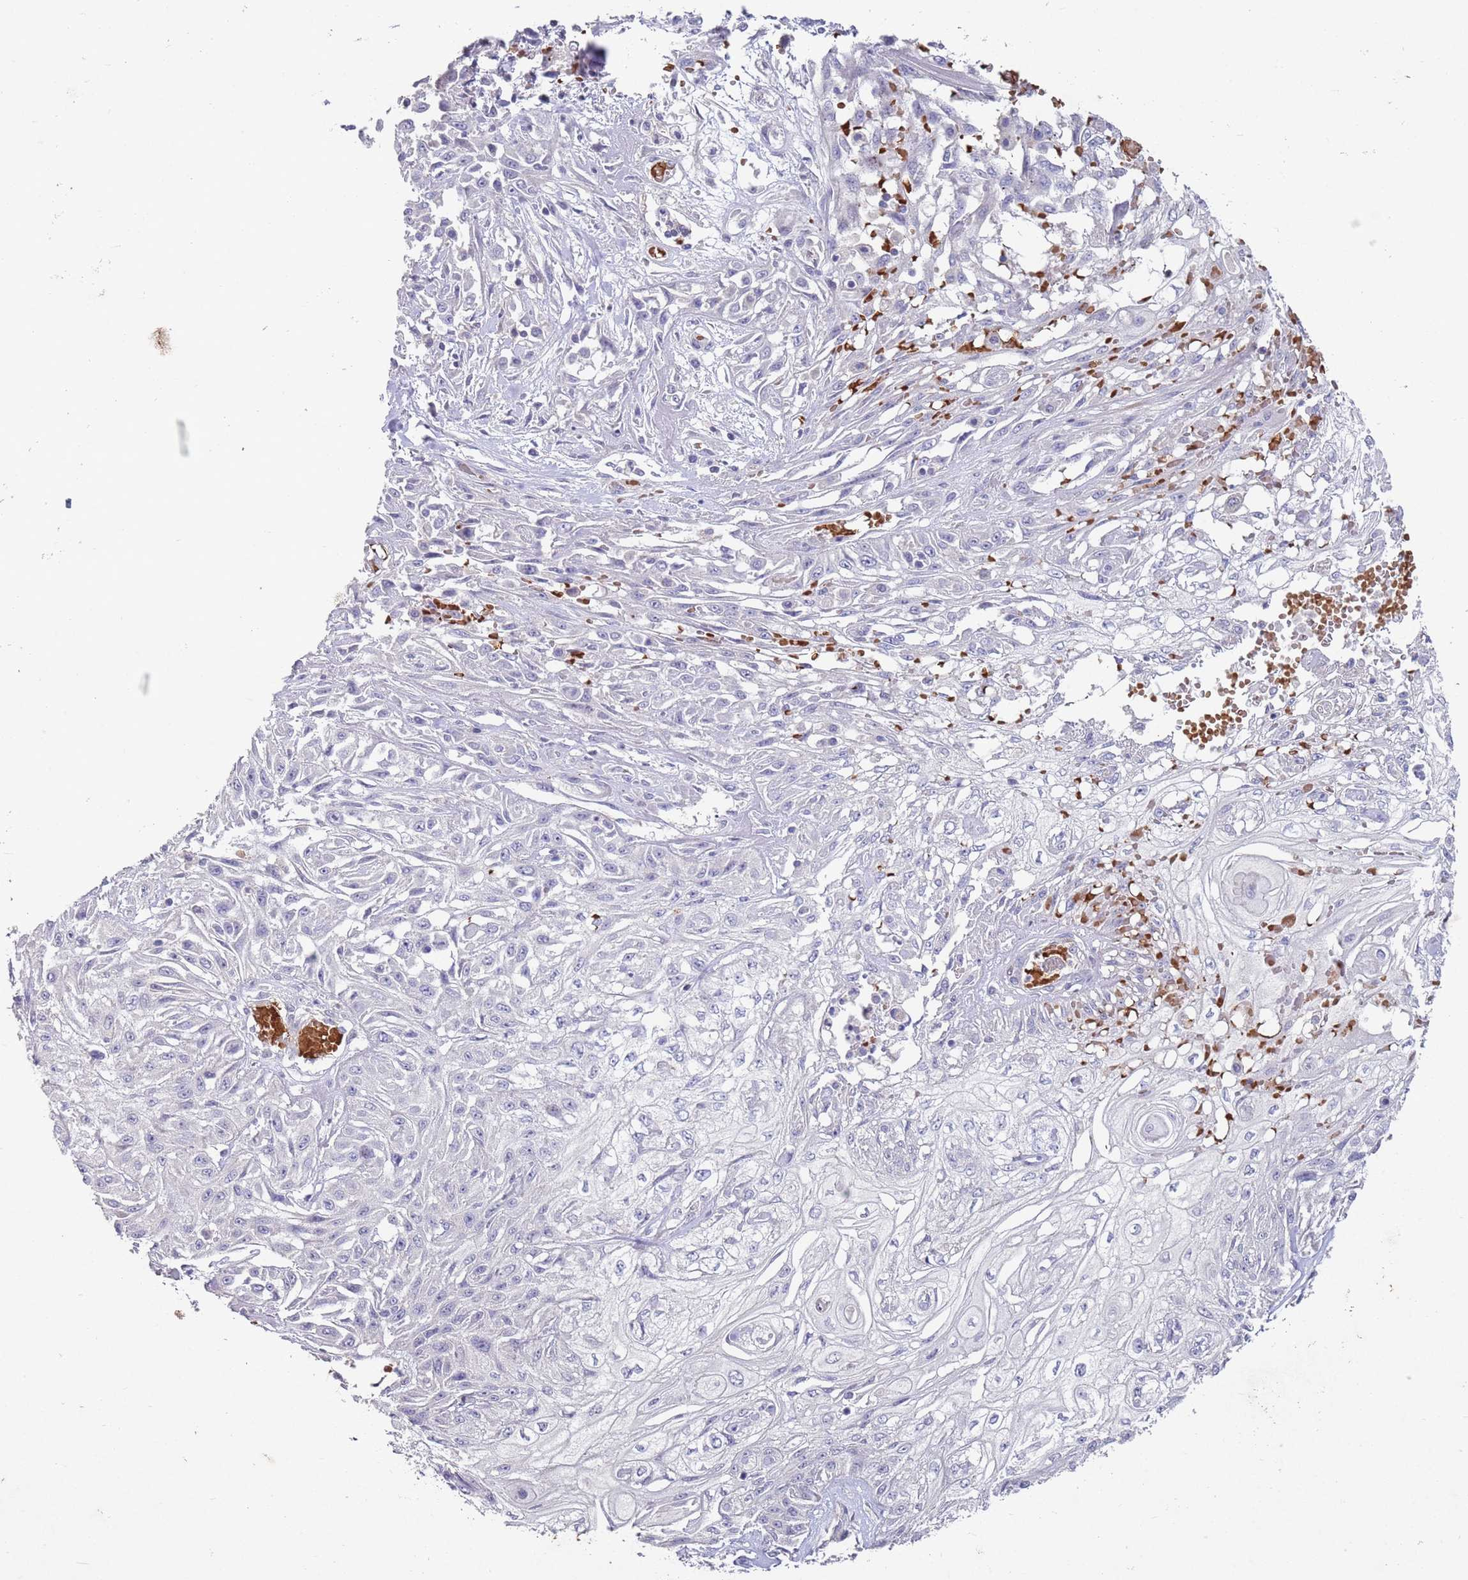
{"staining": {"intensity": "negative", "quantity": "none", "location": "none"}, "tissue": "skin cancer", "cell_type": "Tumor cells", "image_type": "cancer", "snomed": [{"axis": "morphology", "description": "Squamous cell carcinoma, NOS"}, {"axis": "morphology", "description": "Squamous cell carcinoma, metastatic, NOS"}, {"axis": "topography", "description": "Skin"}, {"axis": "topography", "description": "Lymph node"}], "caption": "DAB (3,3'-diaminobenzidine) immunohistochemical staining of squamous cell carcinoma (skin) reveals no significant staining in tumor cells.", "gene": "LACC1", "patient": {"sex": "male", "age": 75}}